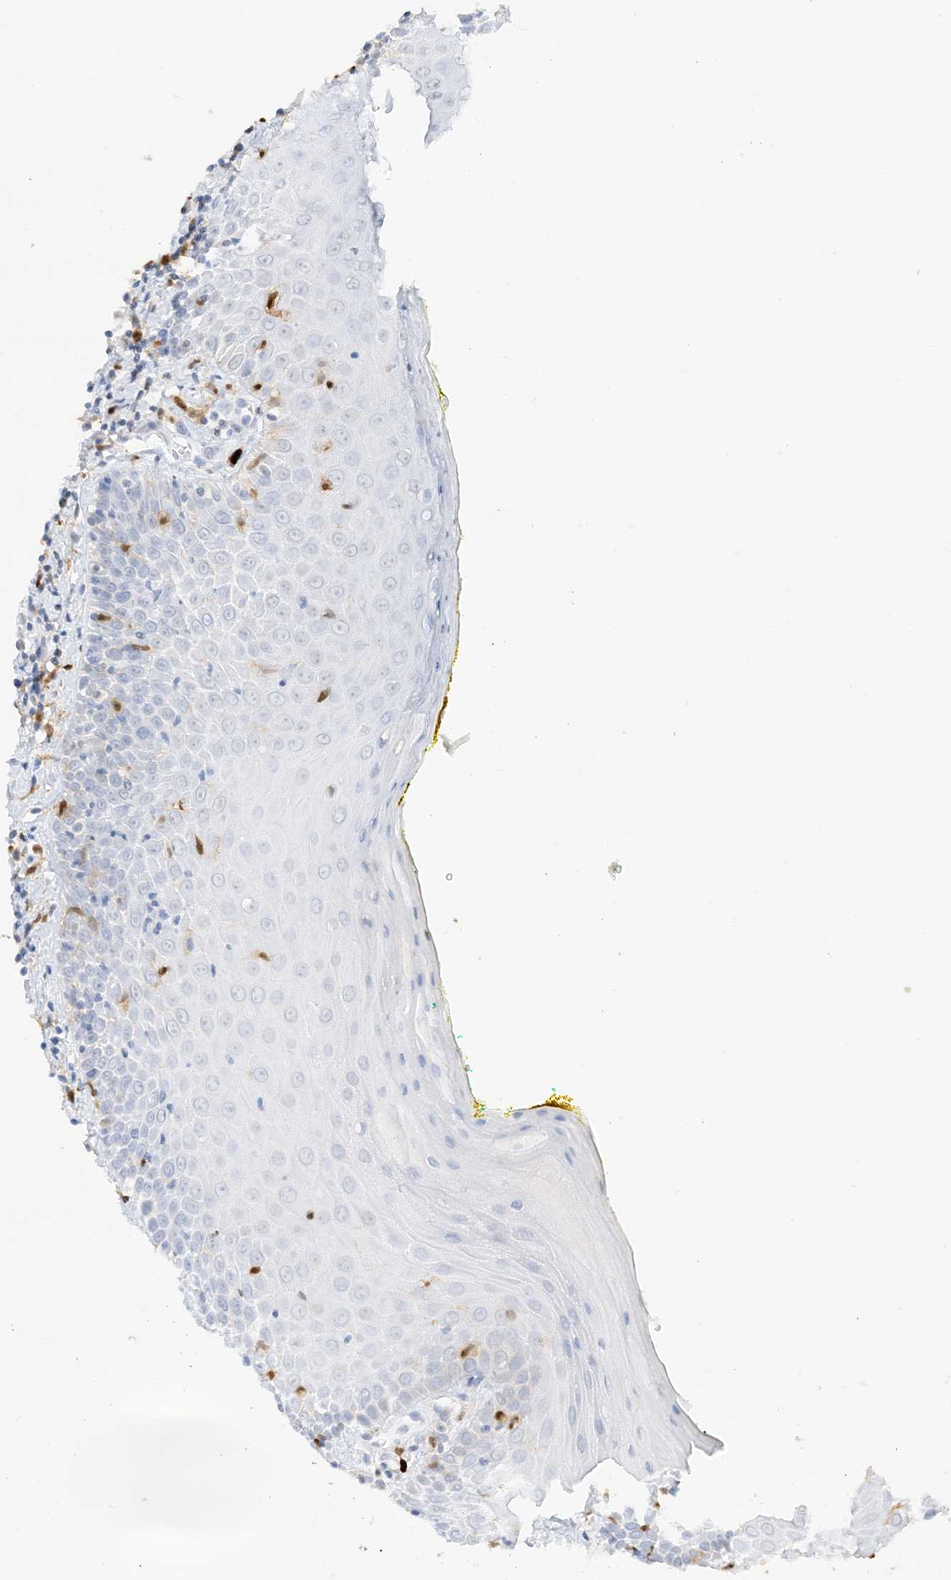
{"staining": {"intensity": "negative", "quantity": "none", "location": "none"}, "tissue": "oral mucosa", "cell_type": "Squamous epithelial cells", "image_type": "normal", "snomed": [{"axis": "morphology", "description": "Normal tissue, NOS"}, {"axis": "morphology", "description": "Squamous cell carcinoma, NOS"}, {"axis": "topography", "description": "Oral tissue"}, {"axis": "topography", "description": "Head-Neck"}], "caption": "High magnification brightfield microscopy of benign oral mucosa stained with DAB (3,3'-diaminobenzidine) (brown) and counterstained with hematoxylin (blue): squamous epithelial cells show no significant staining. The staining is performed using DAB brown chromogen with nuclei counter-stained in using hematoxylin.", "gene": "GCA", "patient": {"sex": "female", "age": 70}}